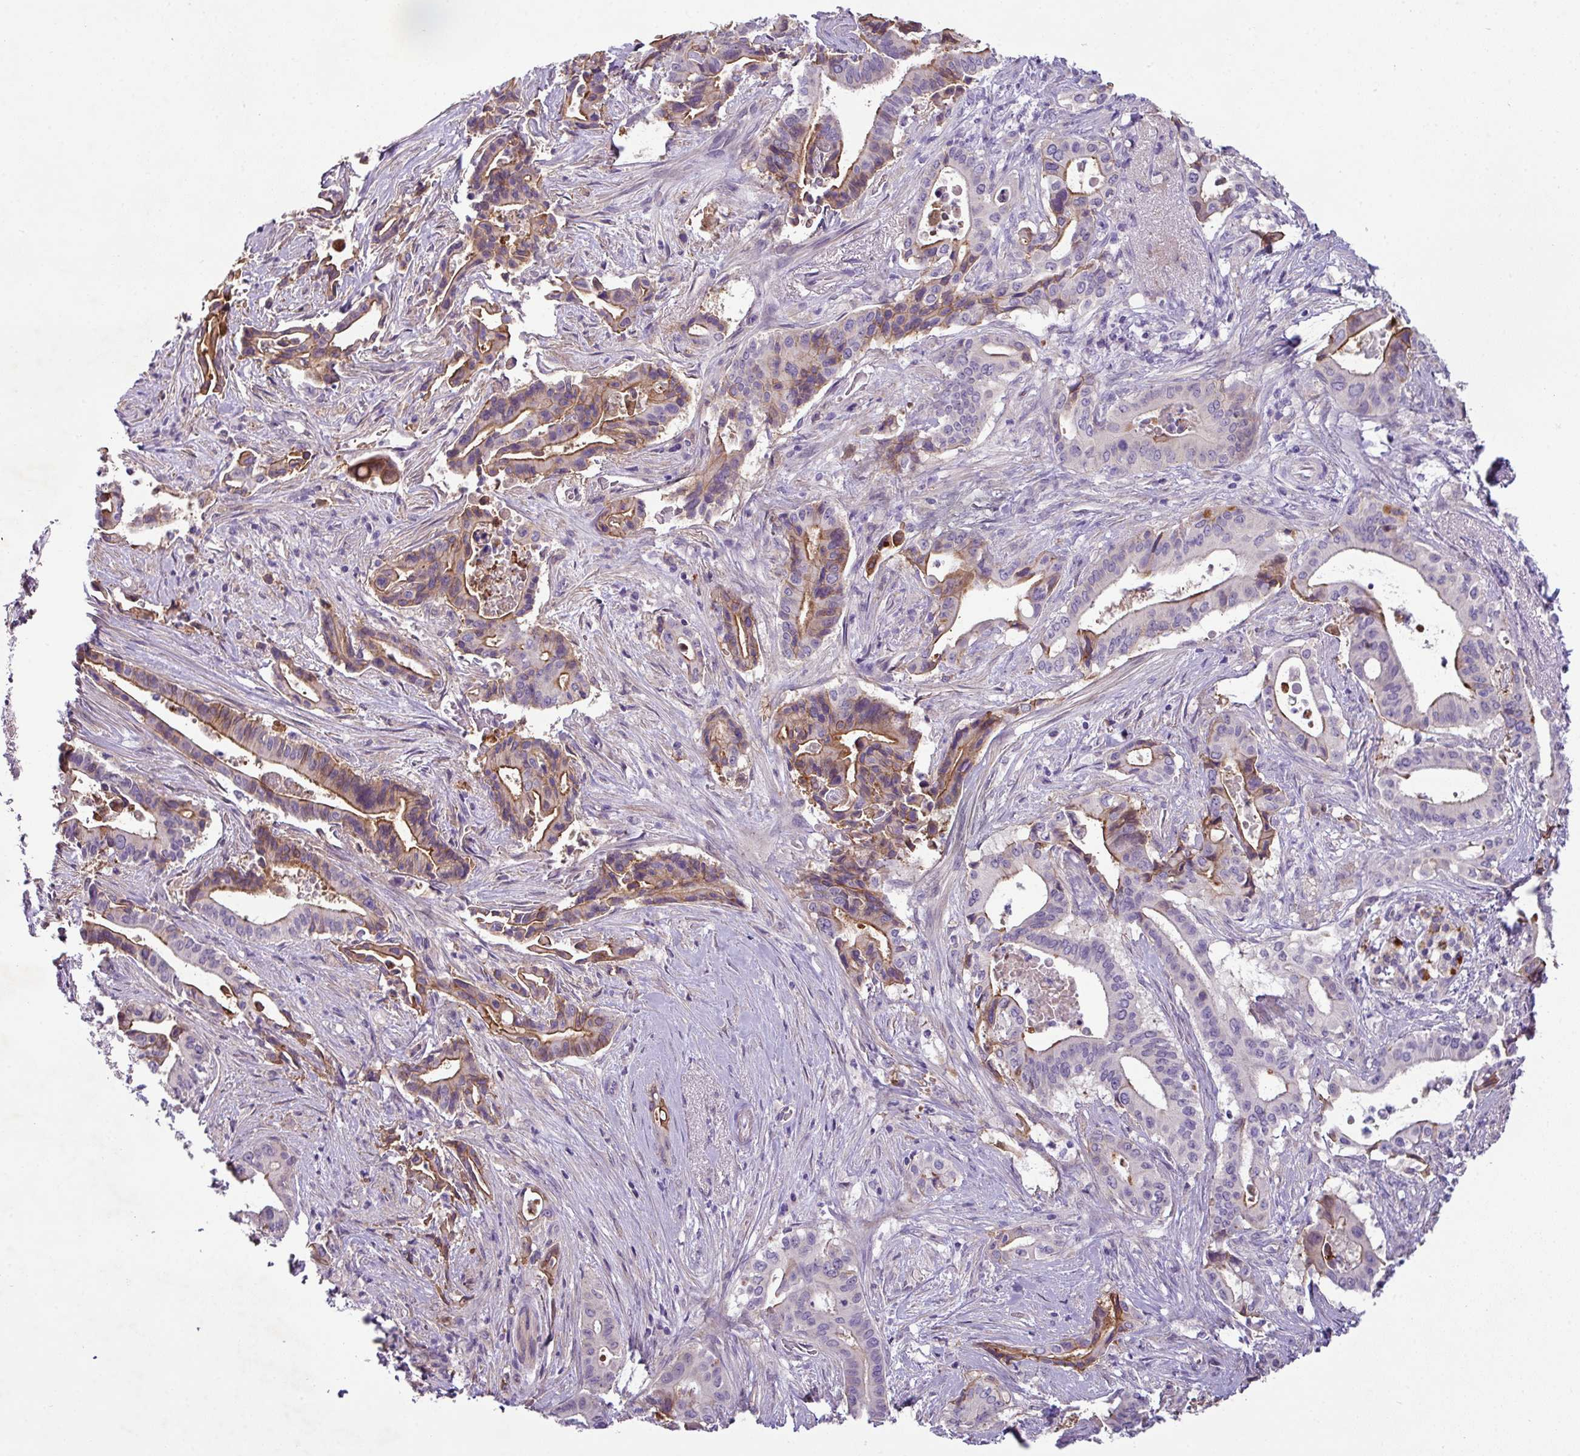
{"staining": {"intensity": "moderate", "quantity": "25%-75%", "location": "cytoplasmic/membranous"}, "tissue": "pancreatic cancer", "cell_type": "Tumor cells", "image_type": "cancer", "snomed": [{"axis": "morphology", "description": "Adenocarcinoma, NOS"}, {"axis": "topography", "description": "Pancreas"}], "caption": "Pancreatic cancer stained with immunohistochemistry reveals moderate cytoplasmic/membranous staining in about 25%-75% of tumor cells.", "gene": "TMEM178B", "patient": {"sex": "female", "age": 77}}